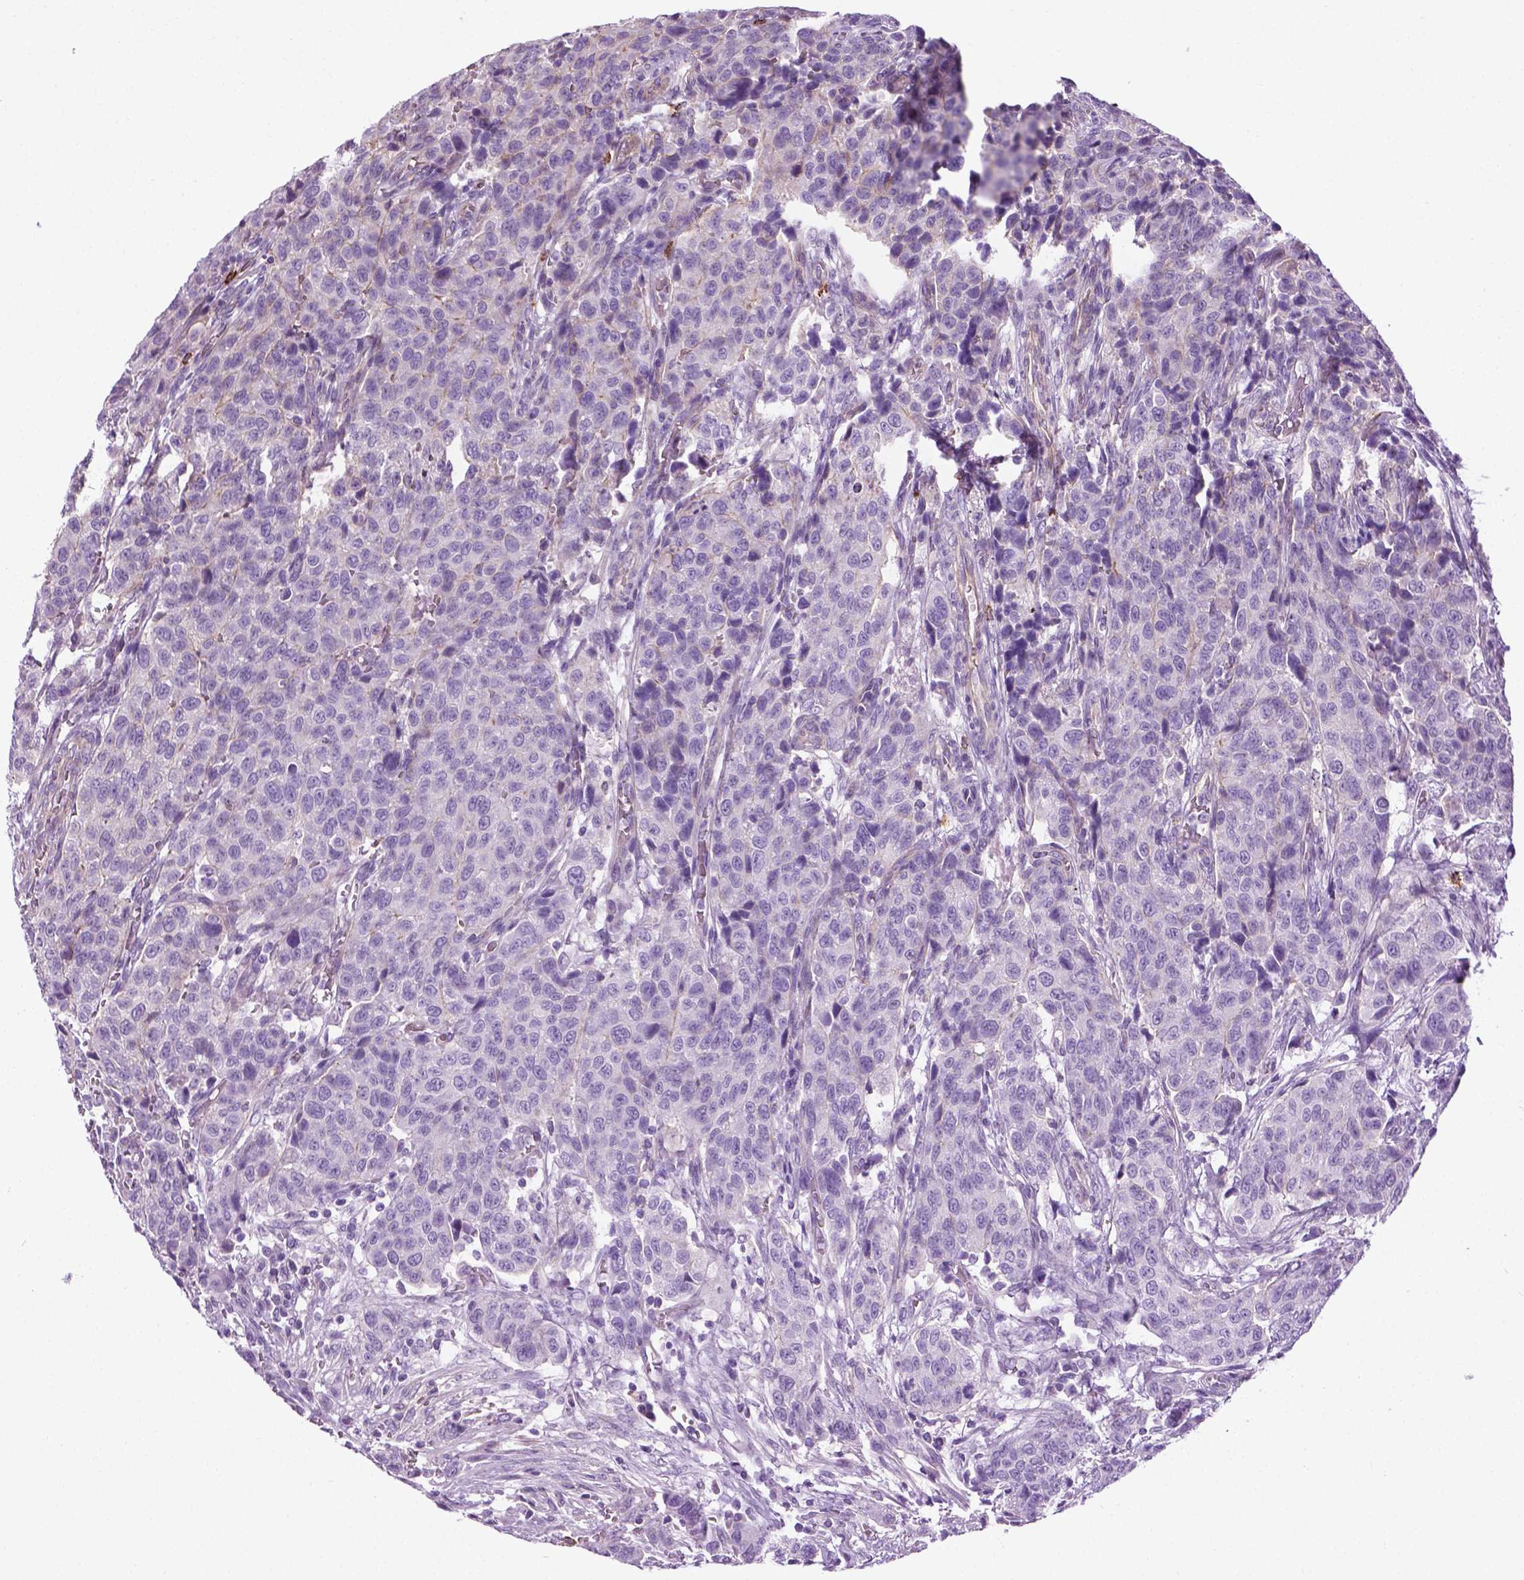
{"staining": {"intensity": "negative", "quantity": "none", "location": "none"}, "tissue": "urothelial cancer", "cell_type": "Tumor cells", "image_type": "cancer", "snomed": [{"axis": "morphology", "description": "Urothelial carcinoma, High grade"}, {"axis": "topography", "description": "Urinary bladder"}], "caption": "Tumor cells show no significant protein expression in urothelial cancer.", "gene": "SPECC1L", "patient": {"sex": "female", "age": 58}}